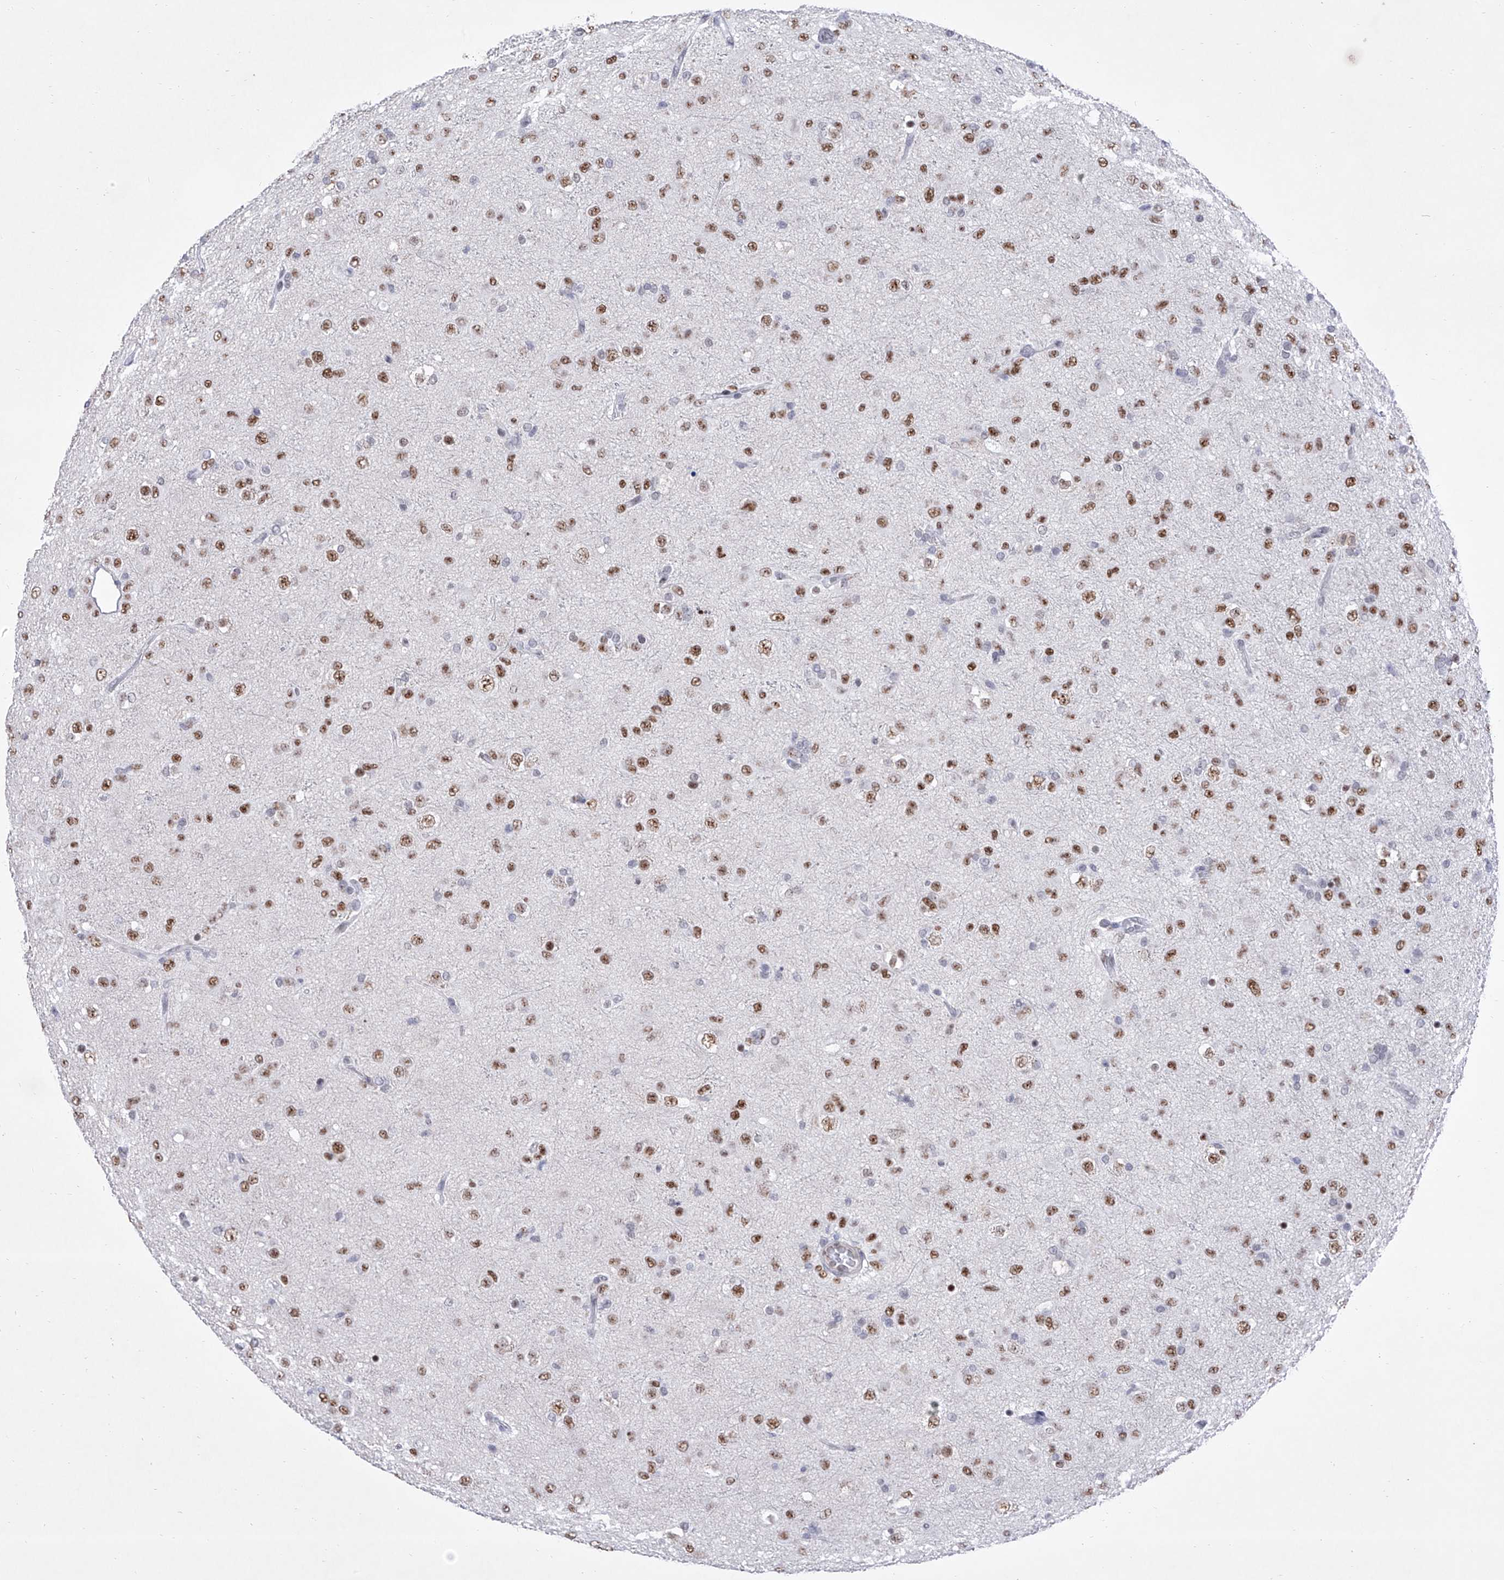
{"staining": {"intensity": "moderate", "quantity": ">75%", "location": "nuclear"}, "tissue": "glioma", "cell_type": "Tumor cells", "image_type": "cancer", "snomed": [{"axis": "morphology", "description": "Glioma, malignant, Low grade"}, {"axis": "topography", "description": "Brain"}], "caption": "Glioma stained with a protein marker displays moderate staining in tumor cells.", "gene": "ATN1", "patient": {"sex": "male", "age": 65}}